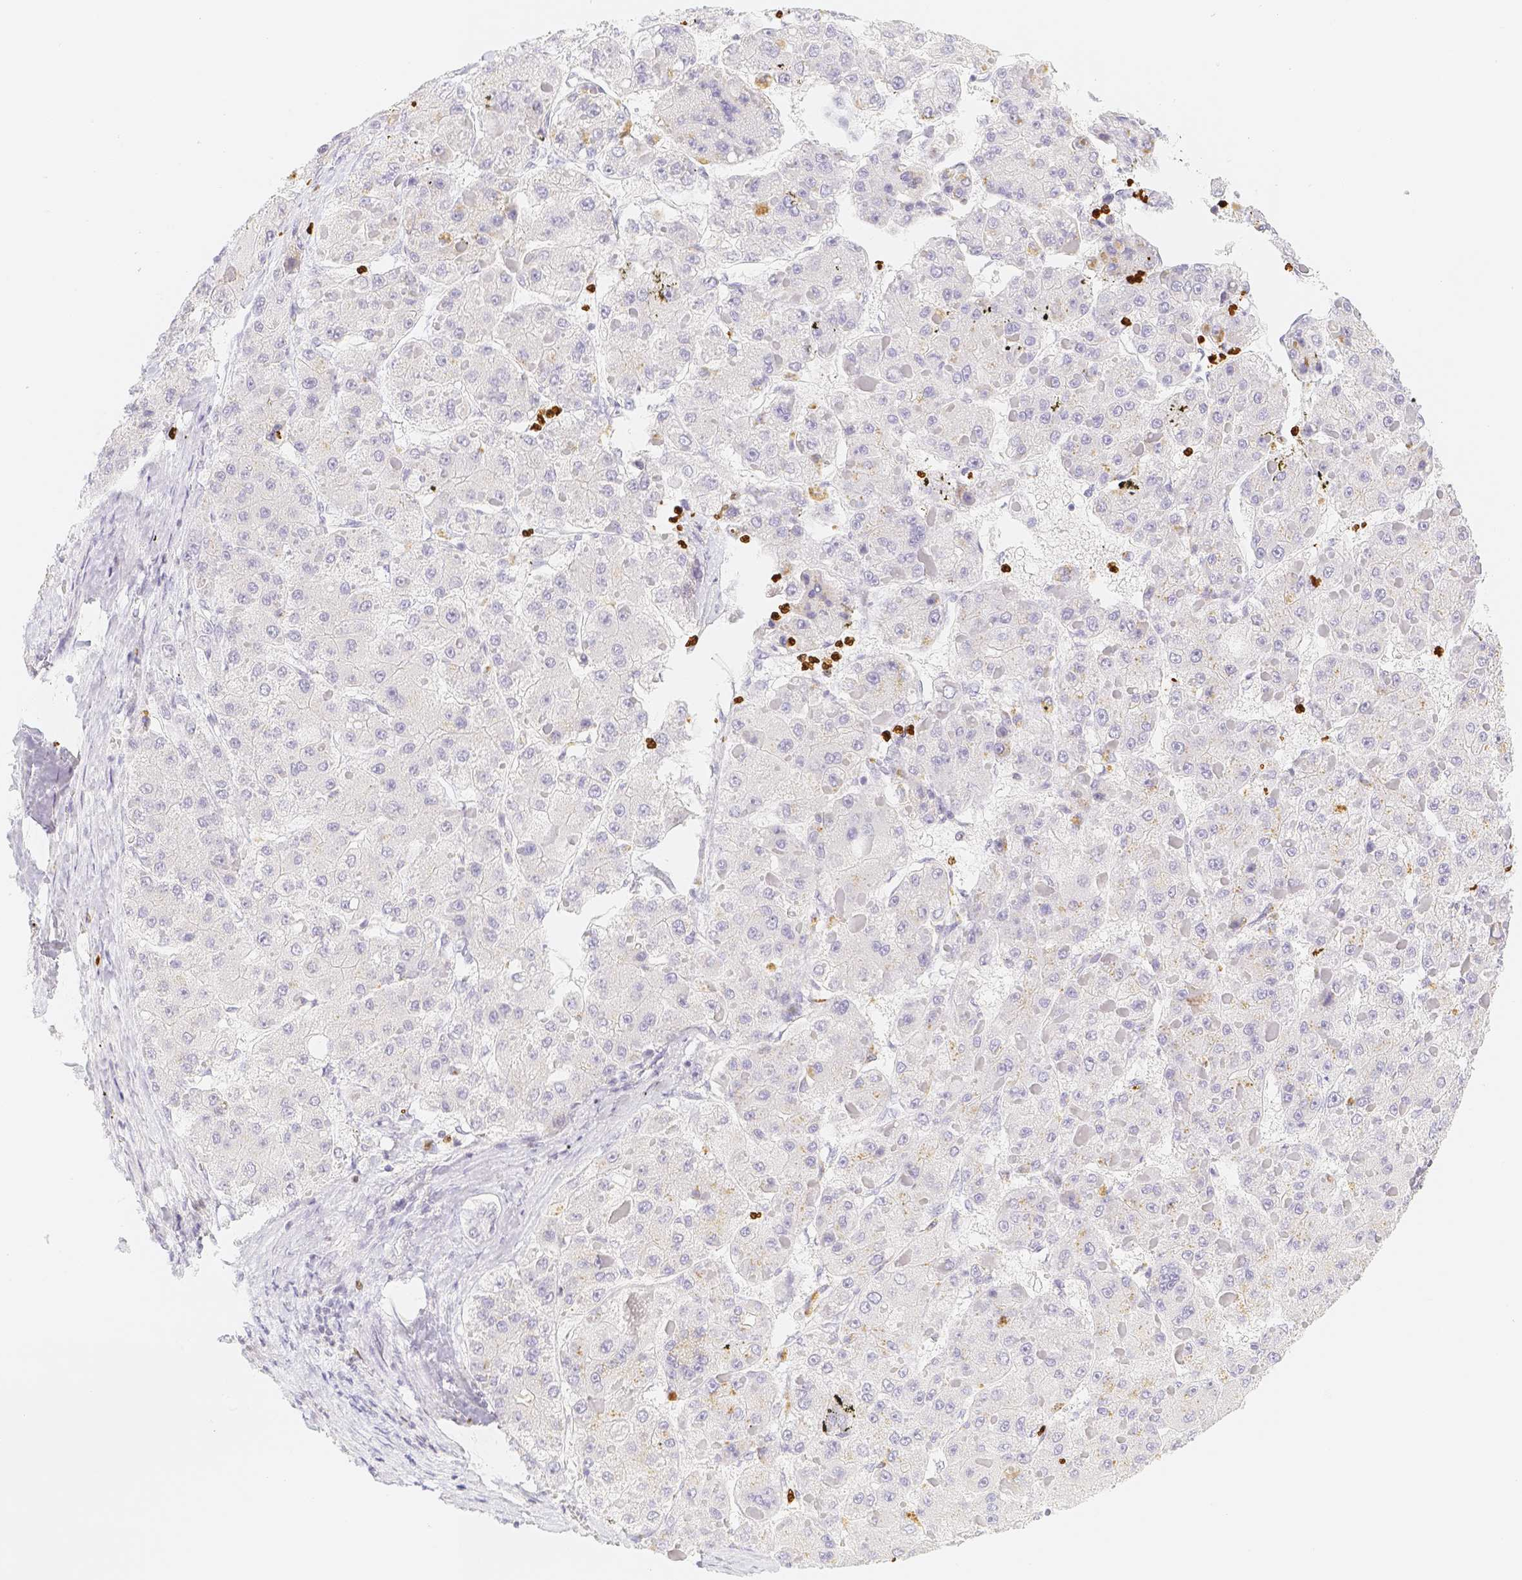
{"staining": {"intensity": "negative", "quantity": "none", "location": "none"}, "tissue": "liver cancer", "cell_type": "Tumor cells", "image_type": "cancer", "snomed": [{"axis": "morphology", "description": "Carcinoma, Hepatocellular, NOS"}, {"axis": "topography", "description": "Liver"}], "caption": "Immunohistochemical staining of human liver cancer reveals no significant staining in tumor cells. (DAB (3,3'-diaminobenzidine) IHC, high magnification).", "gene": "PADI4", "patient": {"sex": "female", "age": 73}}